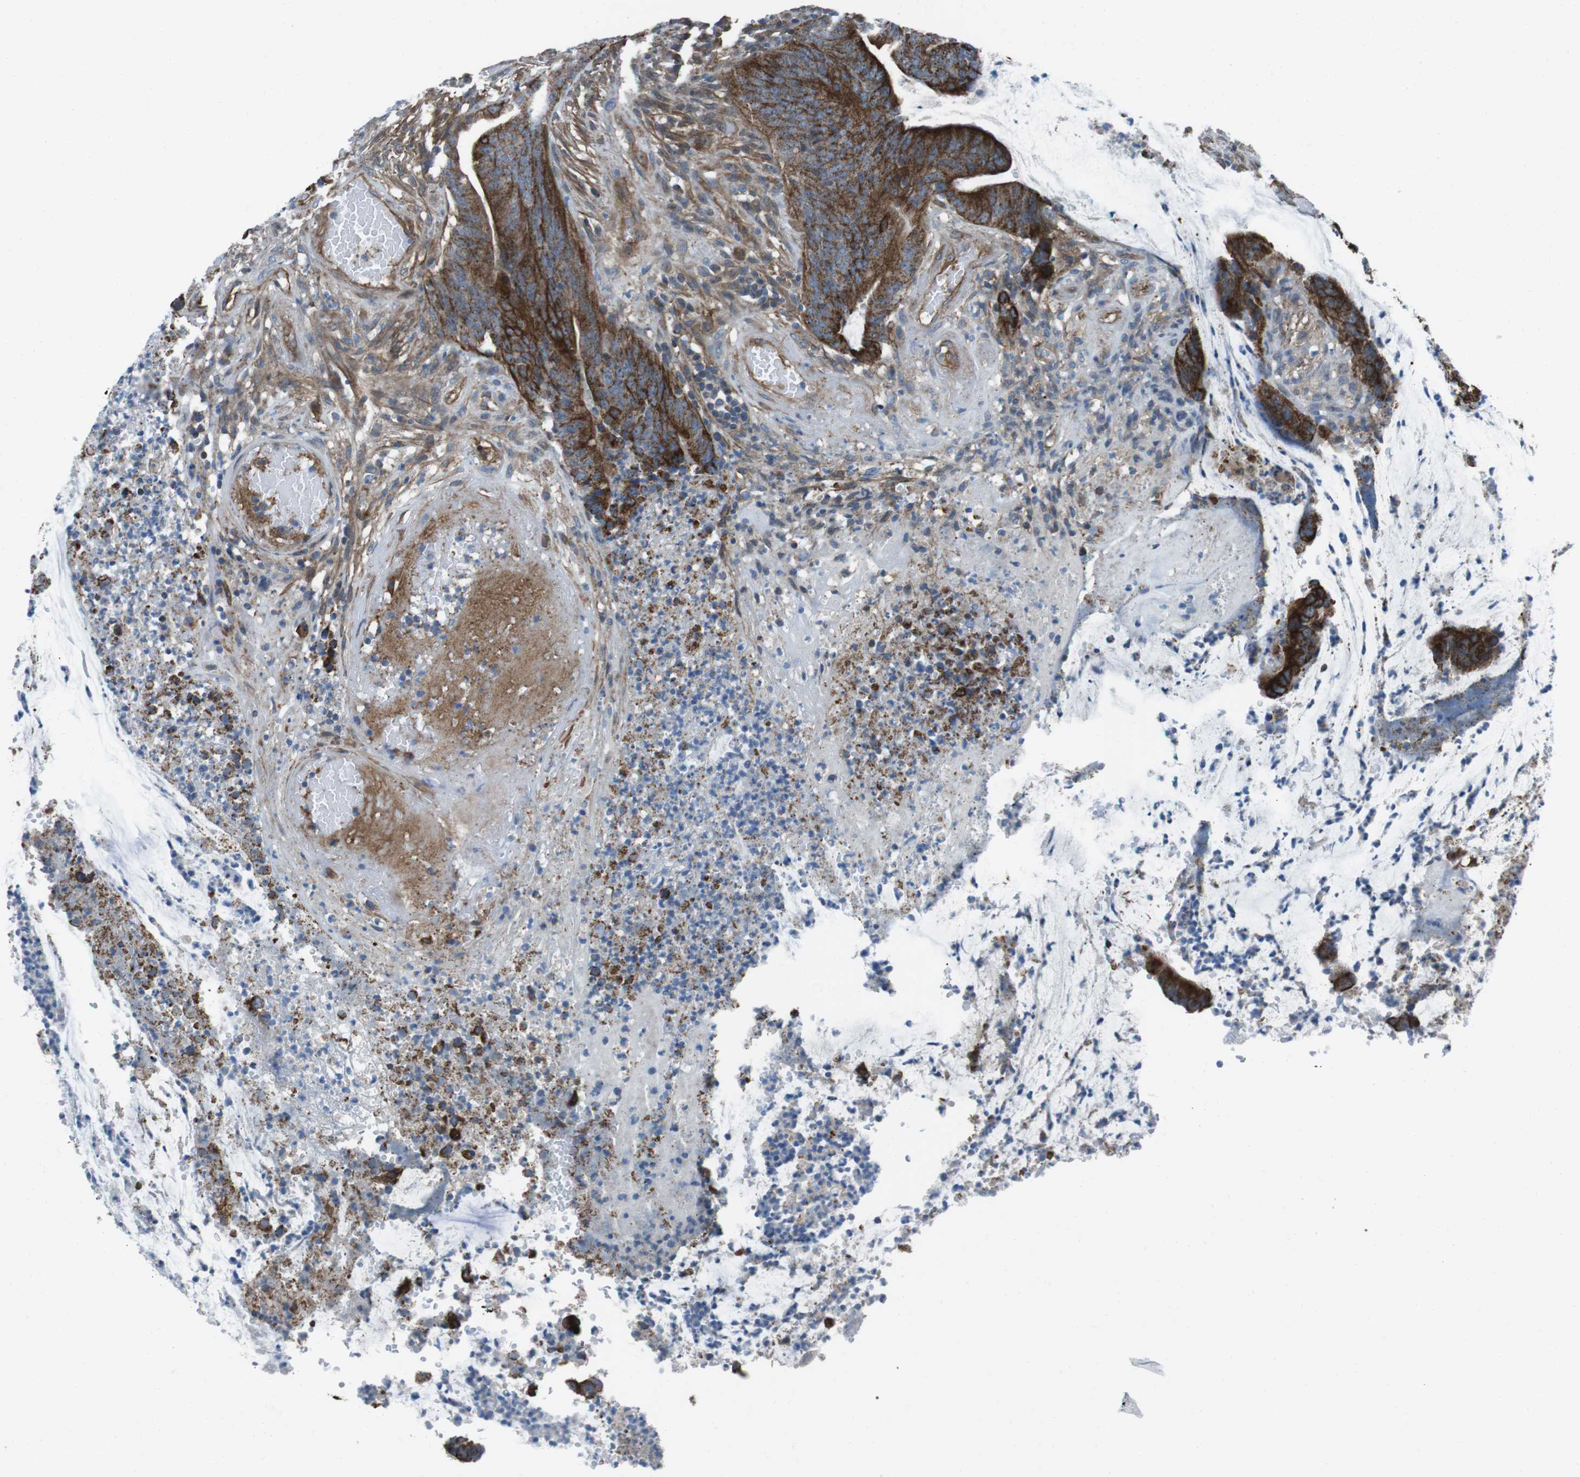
{"staining": {"intensity": "strong", "quantity": ">75%", "location": "cytoplasmic/membranous"}, "tissue": "colorectal cancer", "cell_type": "Tumor cells", "image_type": "cancer", "snomed": [{"axis": "morphology", "description": "Adenocarcinoma, NOS"}, {"axis": "topography", "description": "Rectum"}], "caption": "Colorectal cancer stained with a protein marker reveals strong staining in tumor cells.", "gene": "FAM174B", "patient": {"sex": "female", "age": 66}}